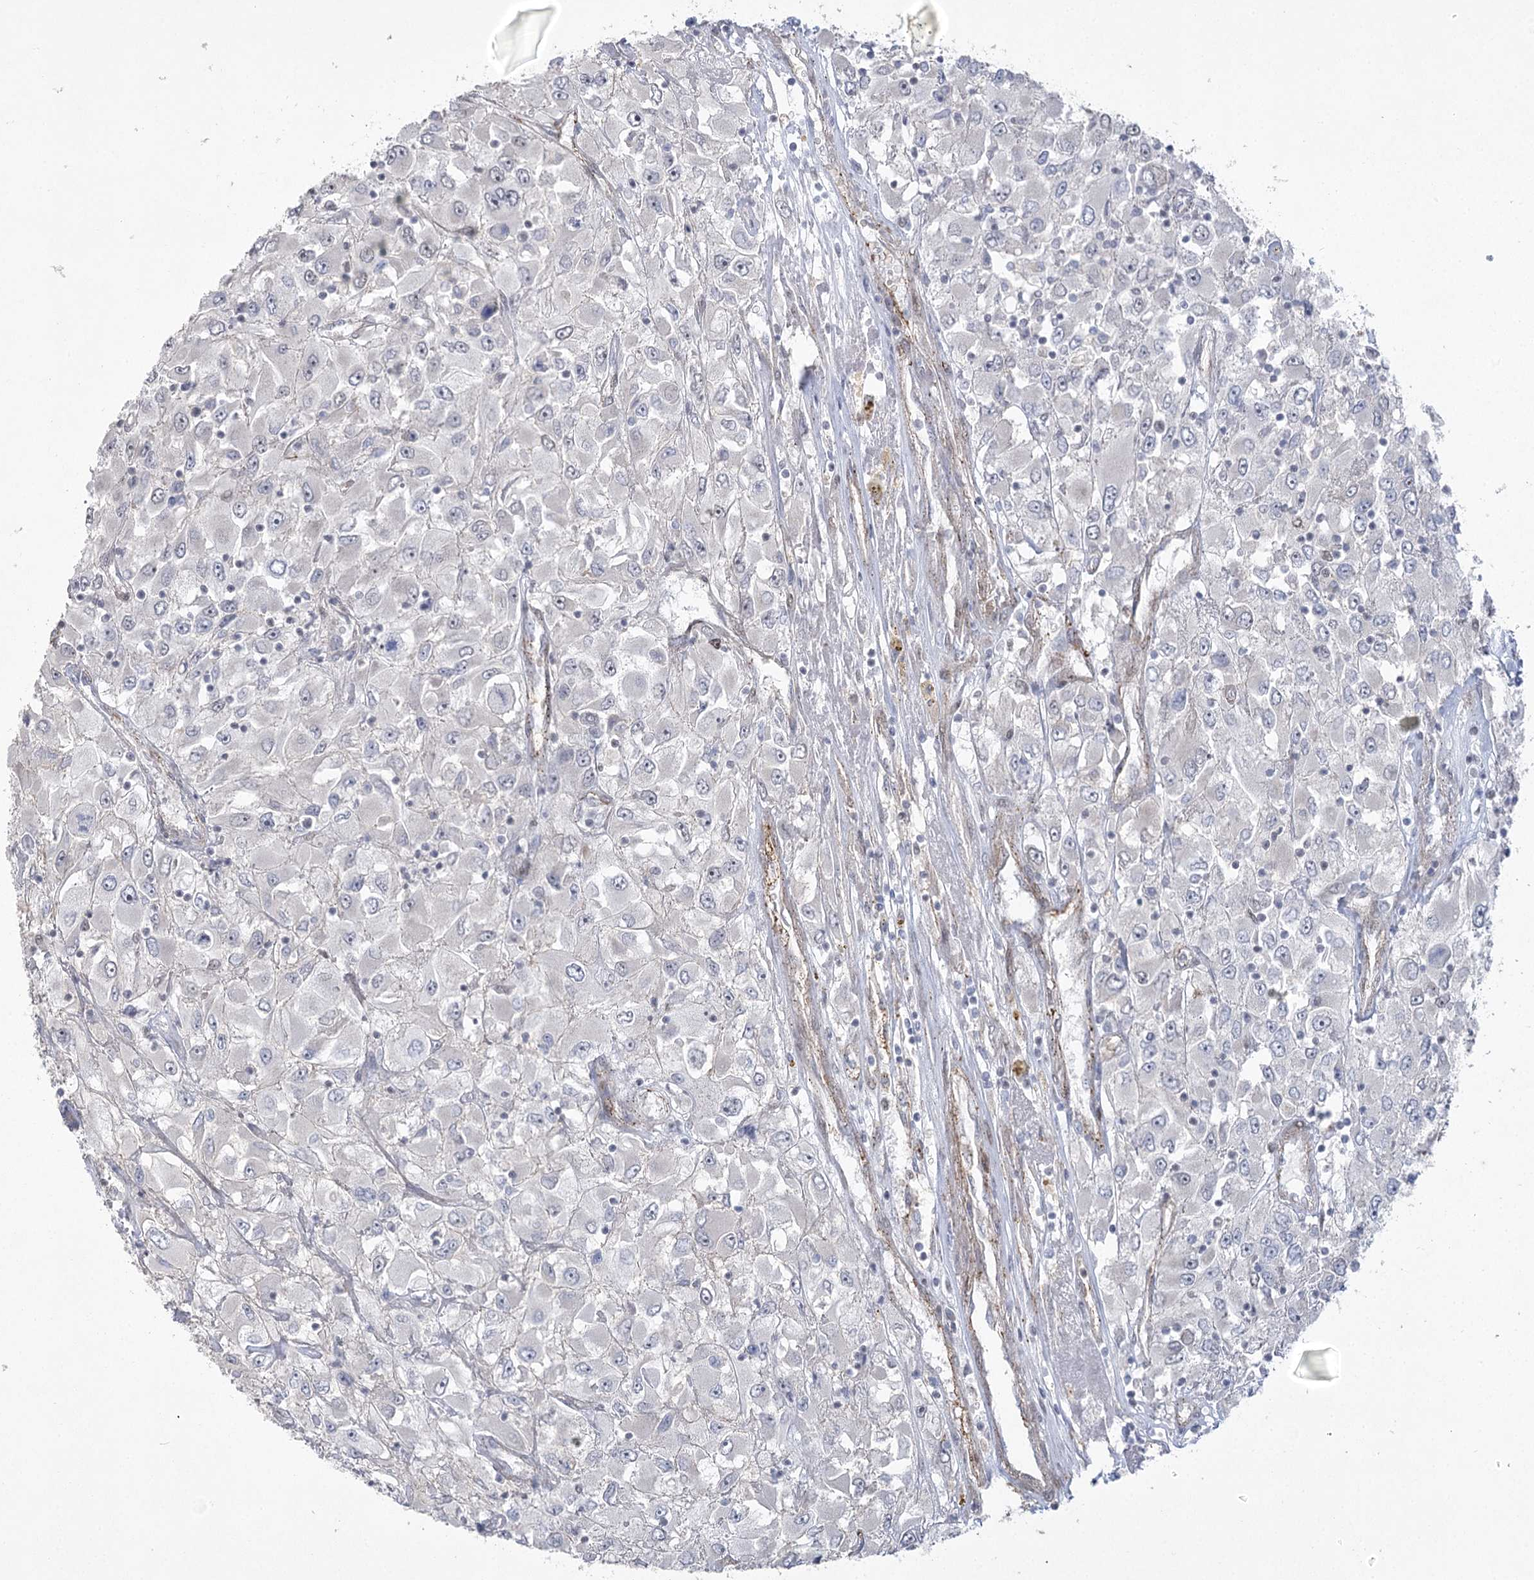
{"staining": {"intensity": "negative", "quantity": "none", "location": "none"}, "tissue": "renal cancer", "cell_type": "Tumor cells", "image_type": "cancer", "snomed": [{"axis": "morphology", "description": "Adenocarcinoma, NOS"}, {"axis": "topography", "description": "Kidney"}], "caption": "Immunohistochemistry (IHC) image of renal adenocarcinoma stained for a protein (brown), which reveals no positivity in tumor cells.", "gene": "AMTN", "patient": {"sex": "female", "age": 52}}